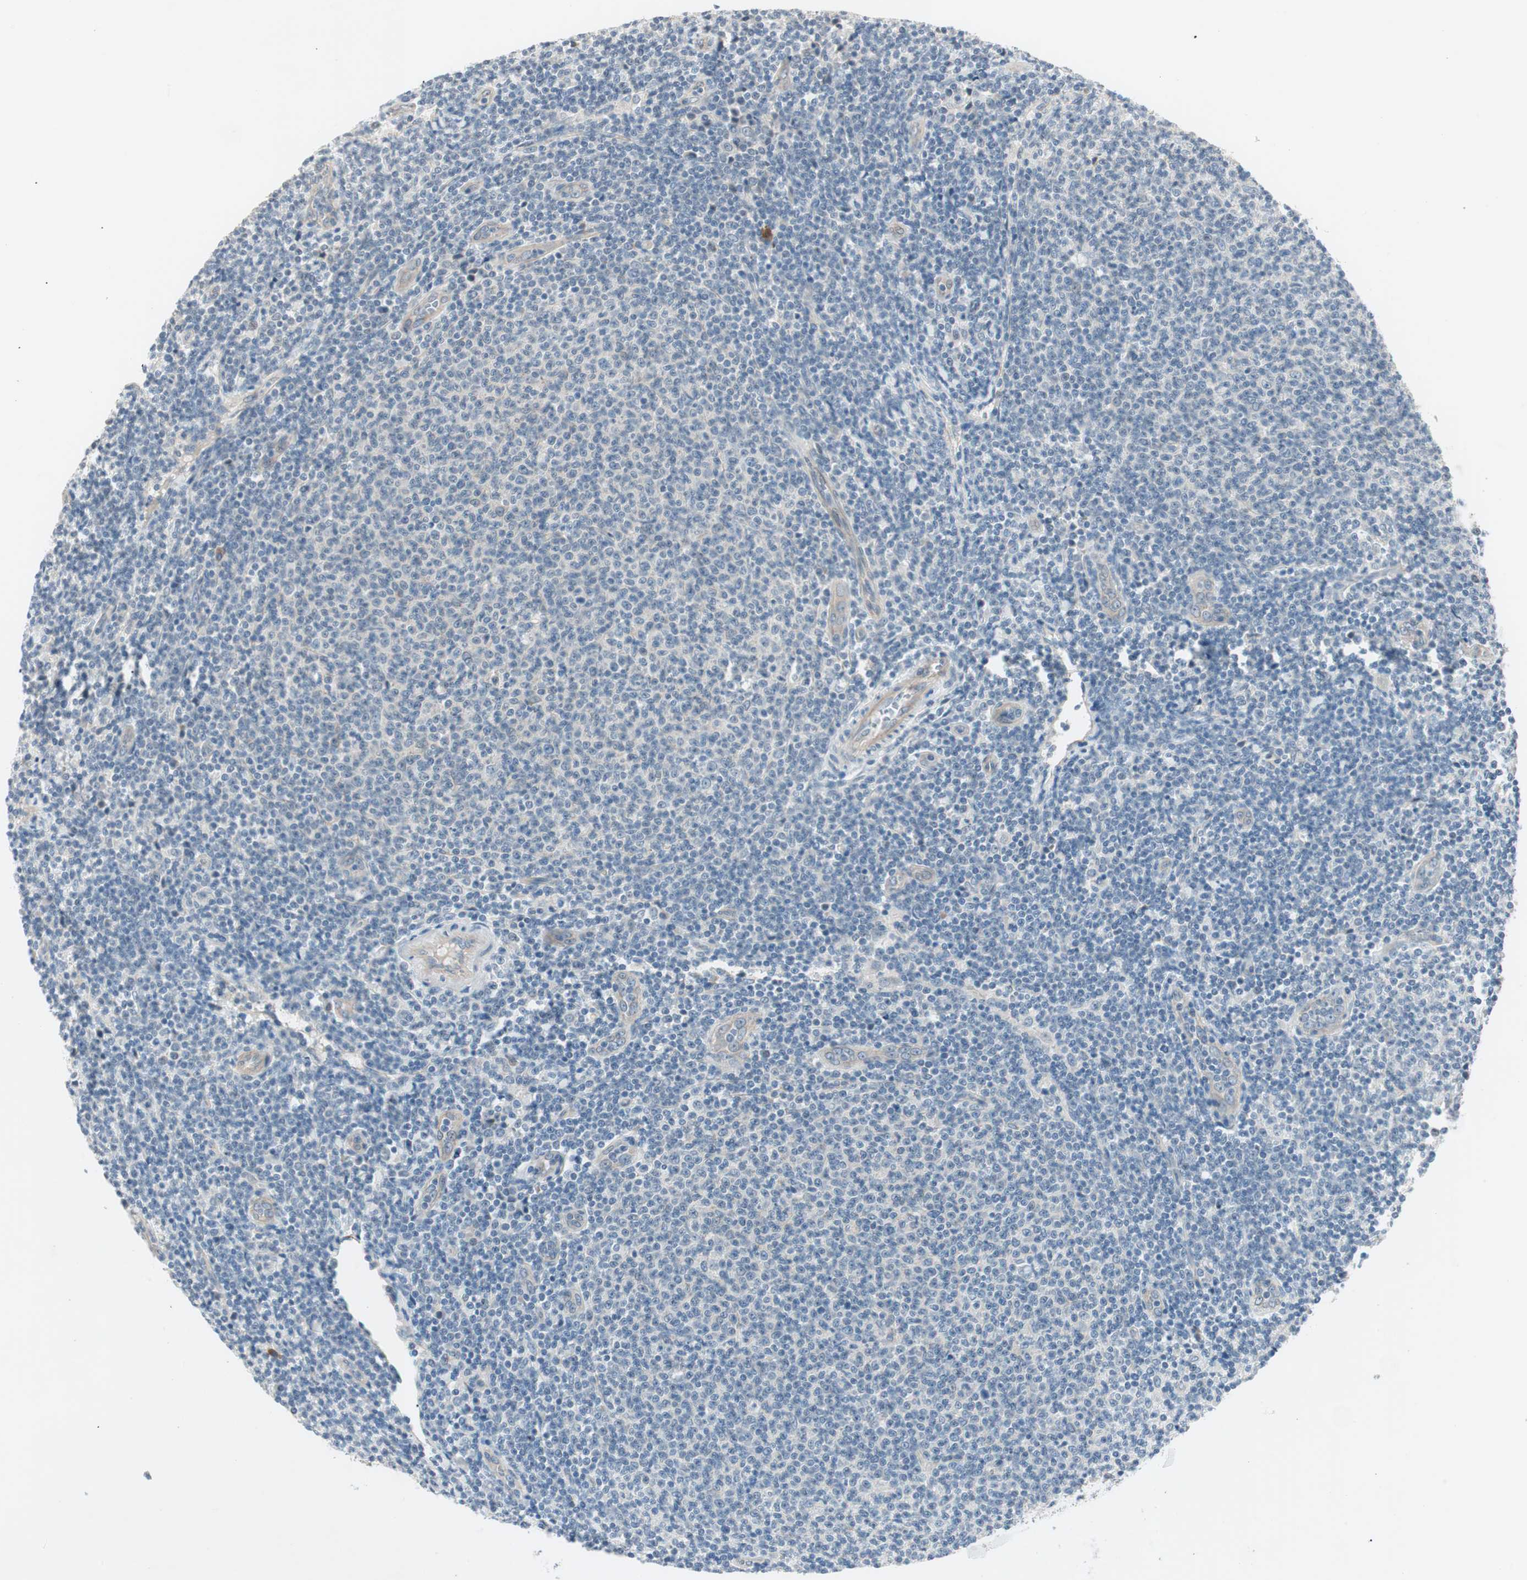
{"staining": {"intensity": "negative", "quantity": "none", "location": "none"}, "tissue": "lymphoma", "cell_type": "Tumor cells", "image_type": "cancer", "snomed": [{"axis": "morphology", "description": "Malignant lymphoma, non-Hodgkin's type, Low grade"}, {"axis": "topography", "description": "Lymph node"}], "caption": "Immunohistochemical staining of human malignant lymphoma, non-Hodgkin's type (low-grade) demonstrates no significant positivity in tumor cells.", "gene": "ITGB4", "patient": {"sex": "male", "age": 66}}